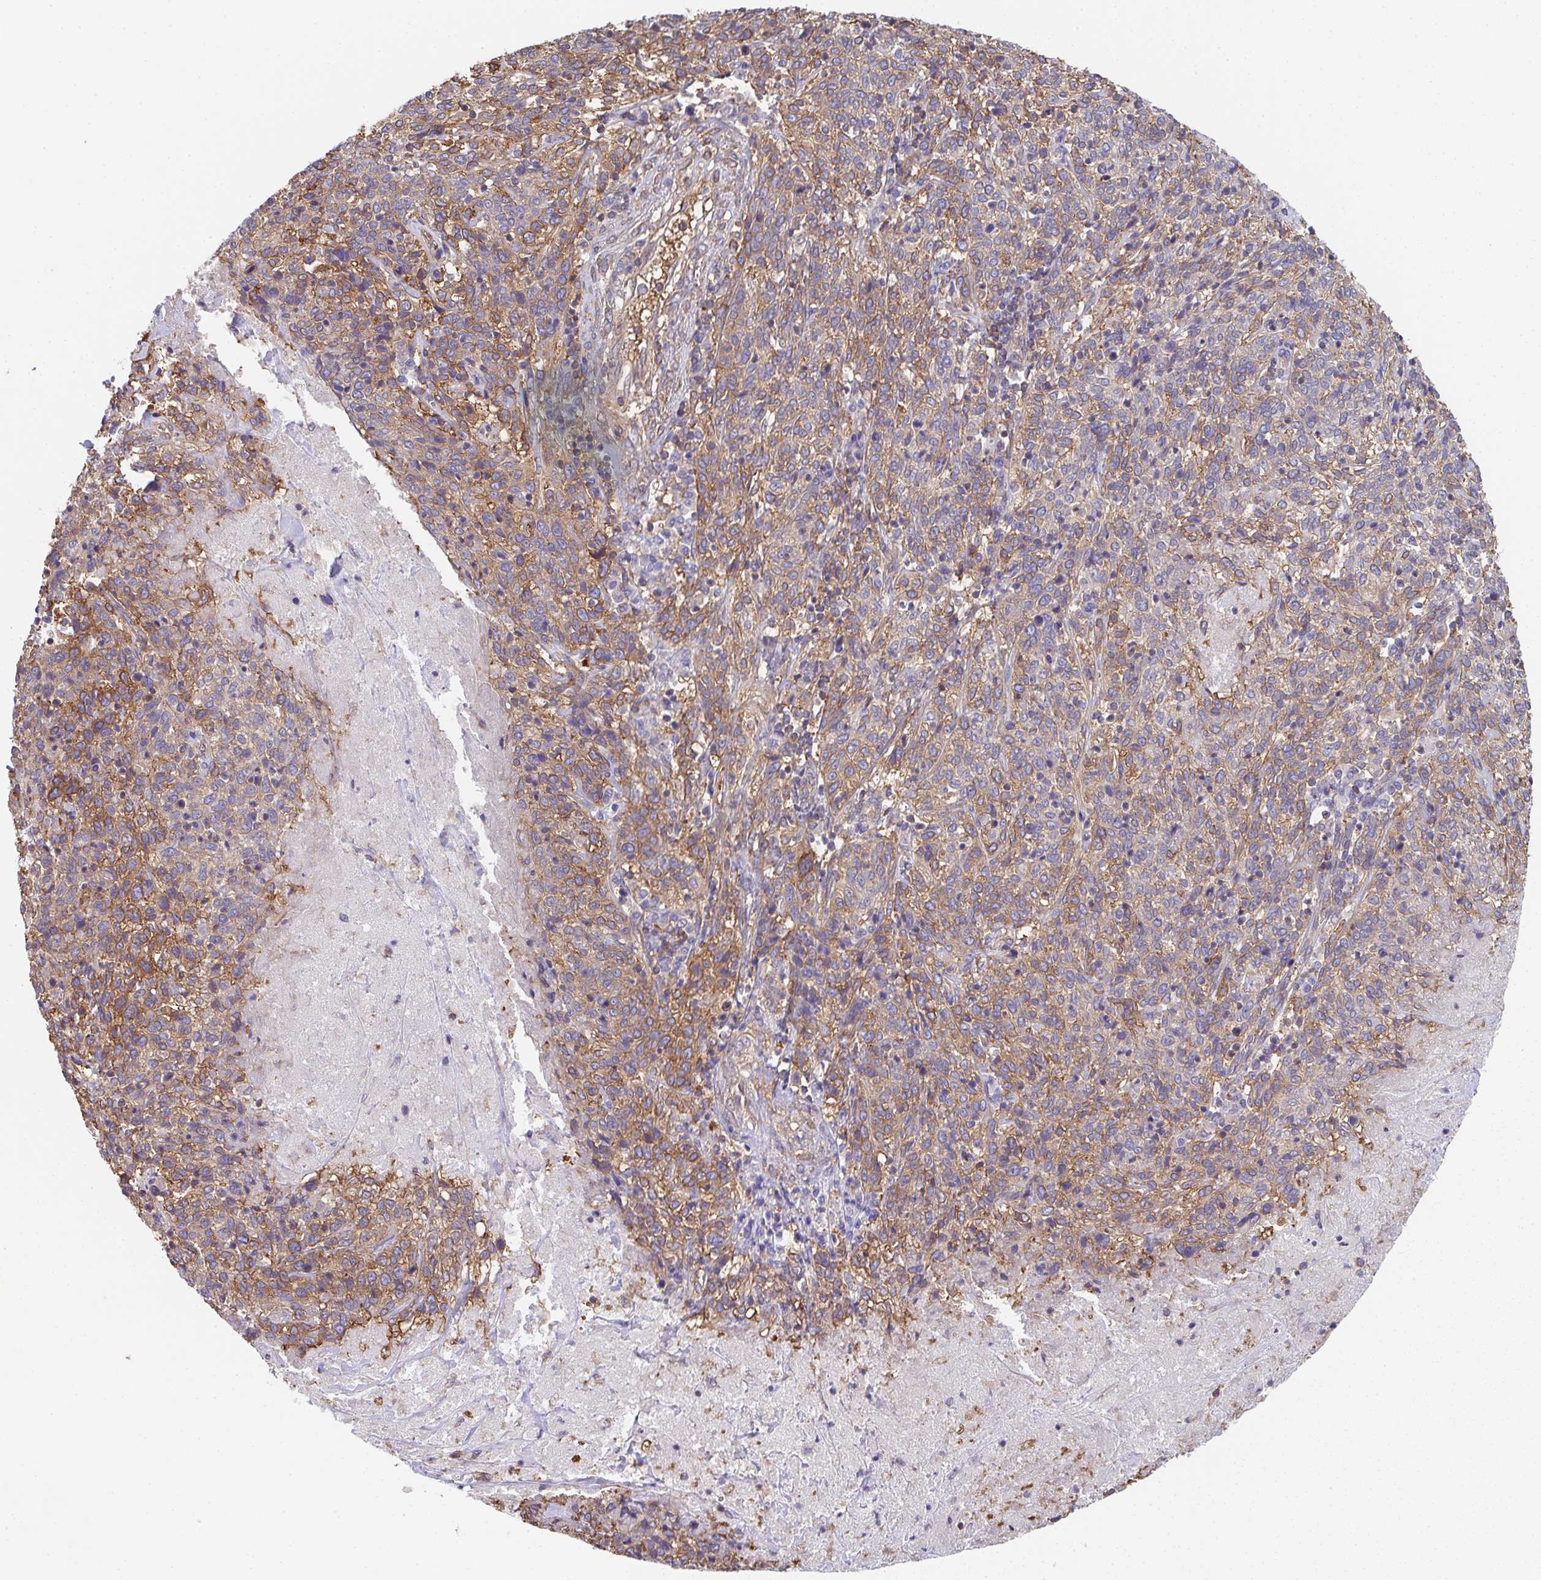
{"staining": {"intensity": "weak", "quantity": "25%-75%", "location": "cytoplasmic/membranous"}, "tissue": "cervical cancer", "cell_type": "Tumor cells", "image_type": "cancer", "snomed": [{"axis": "morphology", "description": "Squamous cell carcinoma, NOS"}, {"axis": "topography", "description": "Cervix"}], "caption": "High-power microscopy captured an IHC micrograph of cervical squamous cell carcinoma, revealing weak cytoplasmic/membranous expression in approximately 25%-75% of tumor cells. (Stains: DAB in brown, nuclei in blue, Microscopy: brightfield microscopy at high magnification).", "gene": "TMEM229A", "patient": {"sex": "female", "age": 46}}